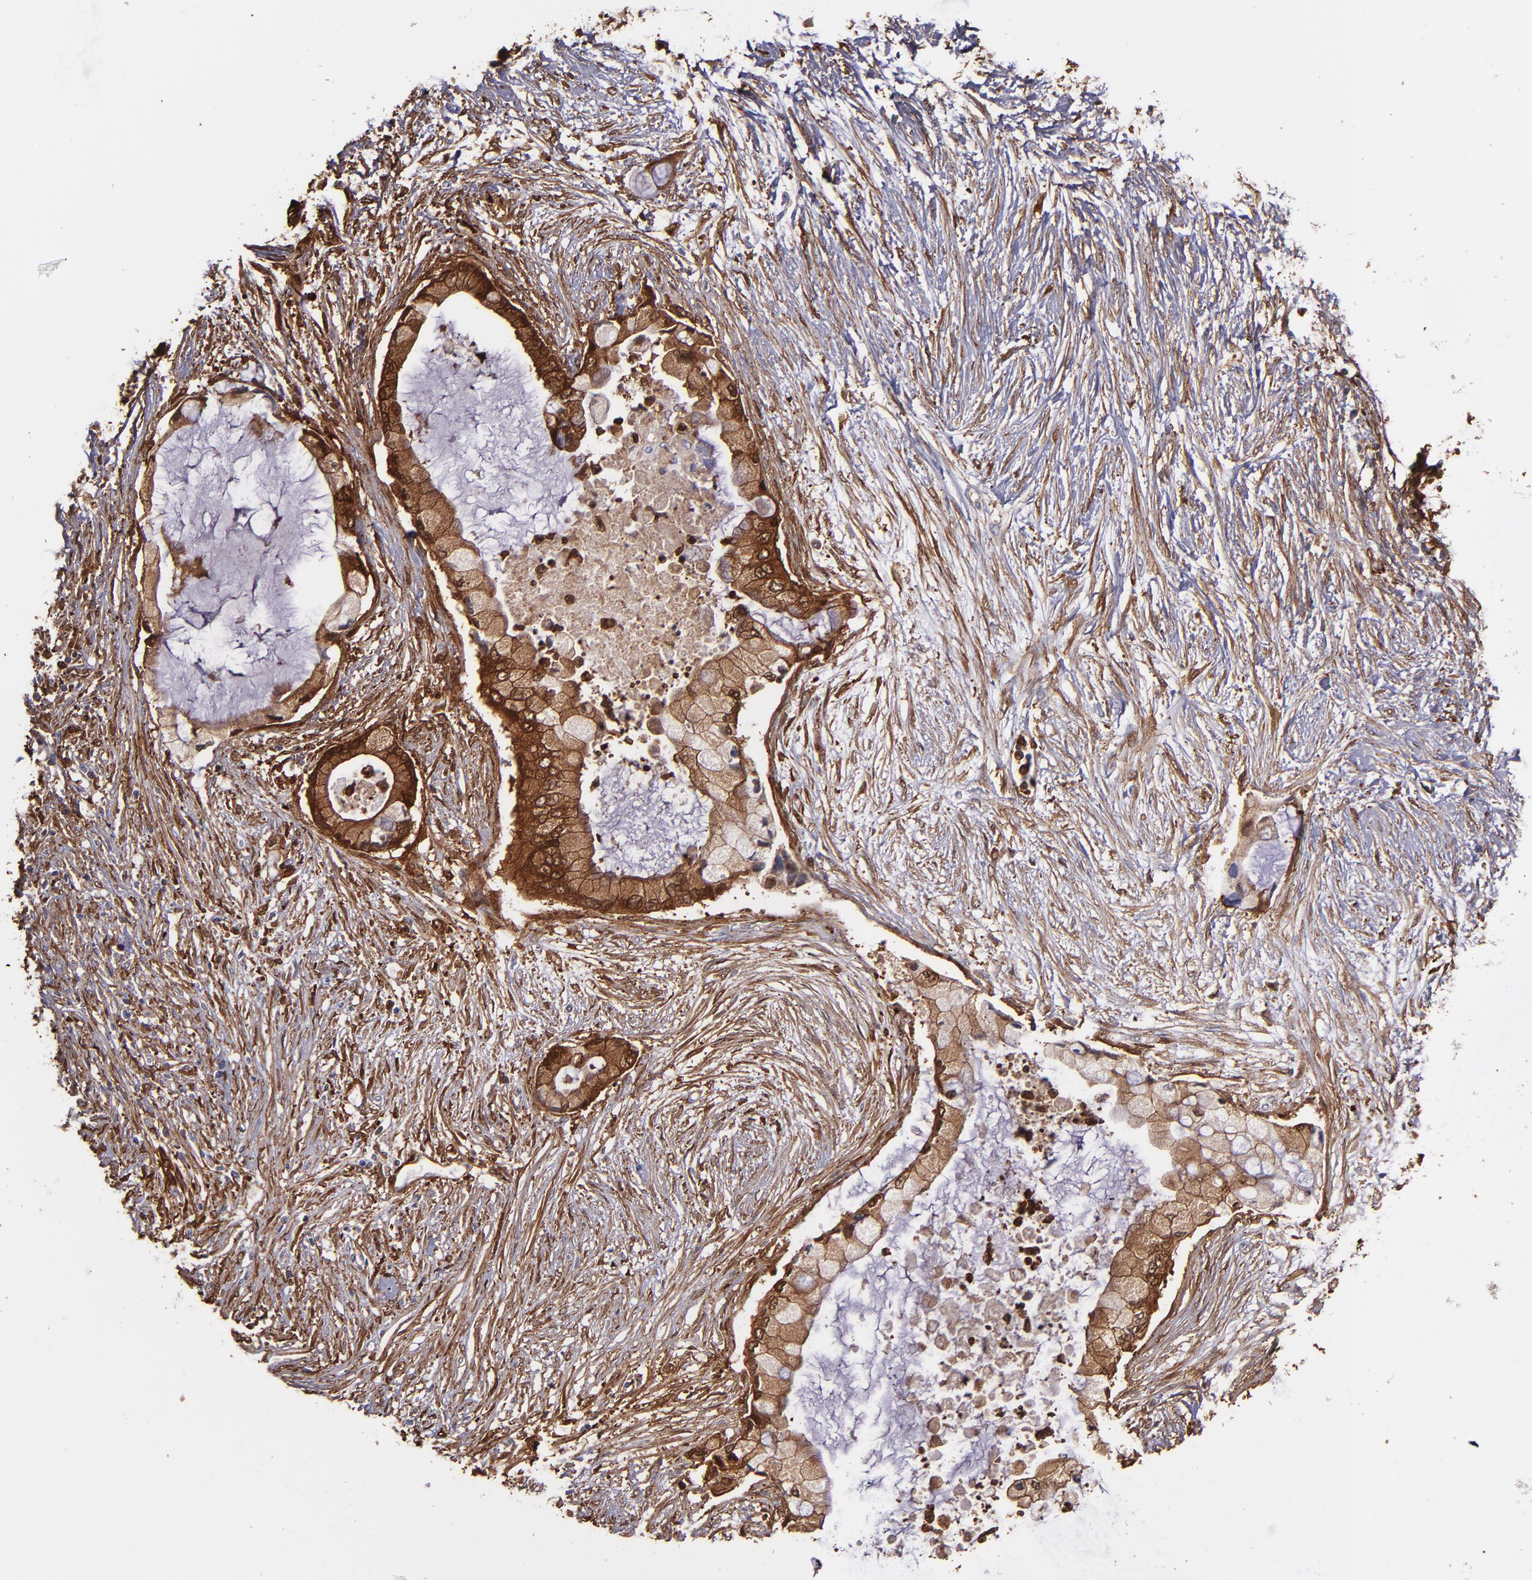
{"staining": {"intensity": "strong", "quantity": ">75%", "location": "cytoplasmic/membranous"}, "tissue": "pancreatic cancer", "cell_type": "Tumor cells", "image_type": "cancer", "snomed": [{"axis": "morphology", "description": "Adenocarcinoma, NOS"}, {"axis": "topography", "description": "Pancreas"}], "caption": "Brown immunohistochemical staining in pancreatic cancer (adenocarcinoma) exhibits strong cytoplasmic/membranous staining in approximately >75% of tumor cells.", "gene": "VCL", "patient": {"sex": "female", "age": 59}}